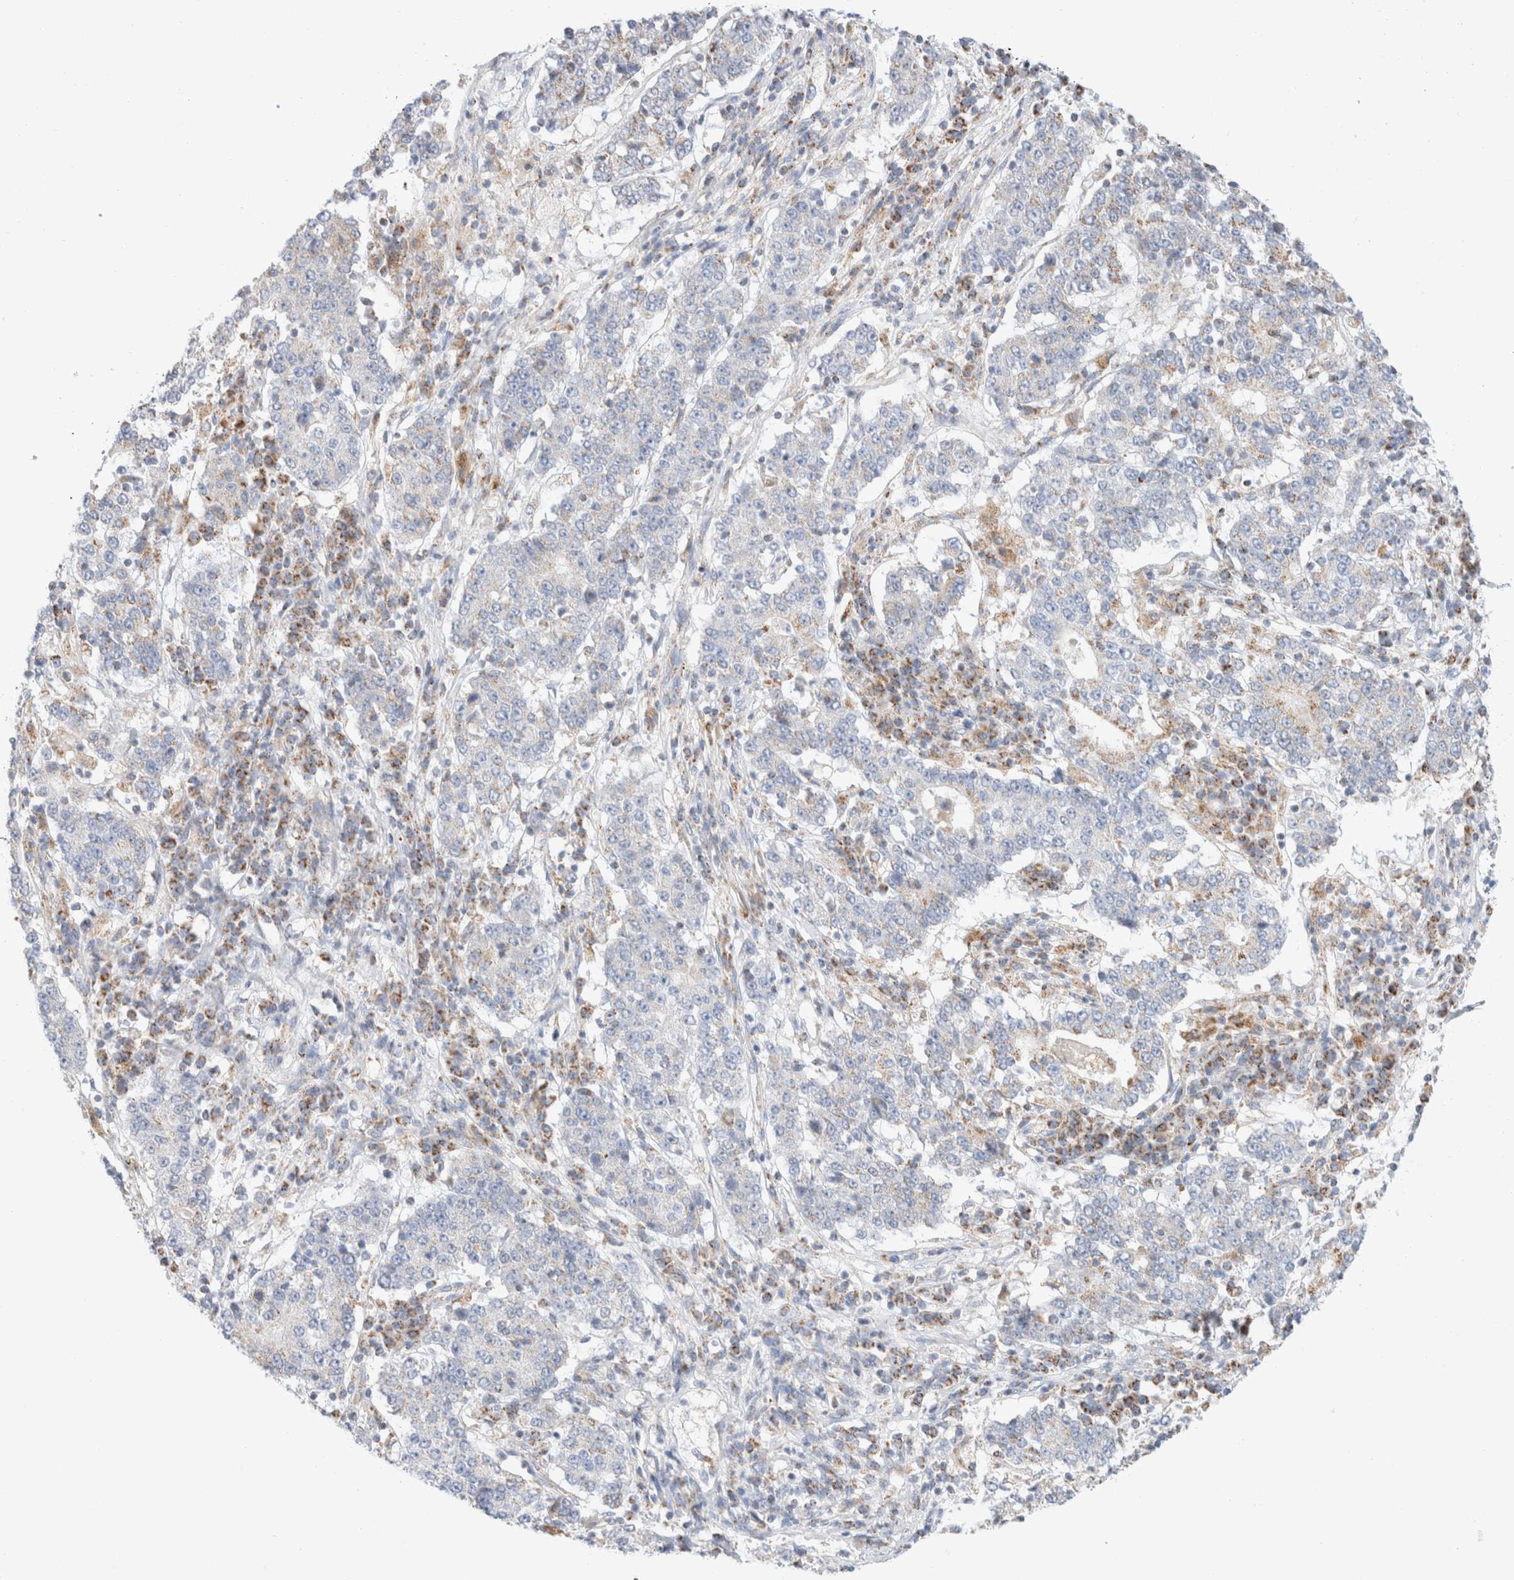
{"staining": {"intensity": "negative", "quantity": "none", "location": "none"}, "tissue": "stomach cancer", "cell_type": "Tumor cells", "image_type": "cancer", "snomed": [{"axis": "morphology", "description": "Adenocarcinoma, NOS"}, {"axis": "topography", "description": "Stomach"}], "caption": "IHC image of human stomach cancer stained for a protein (brown), which shows no expression in tumor cells.", "gene": "ATP6V1C1", "patient": {"sex": "male", "age": 59}}